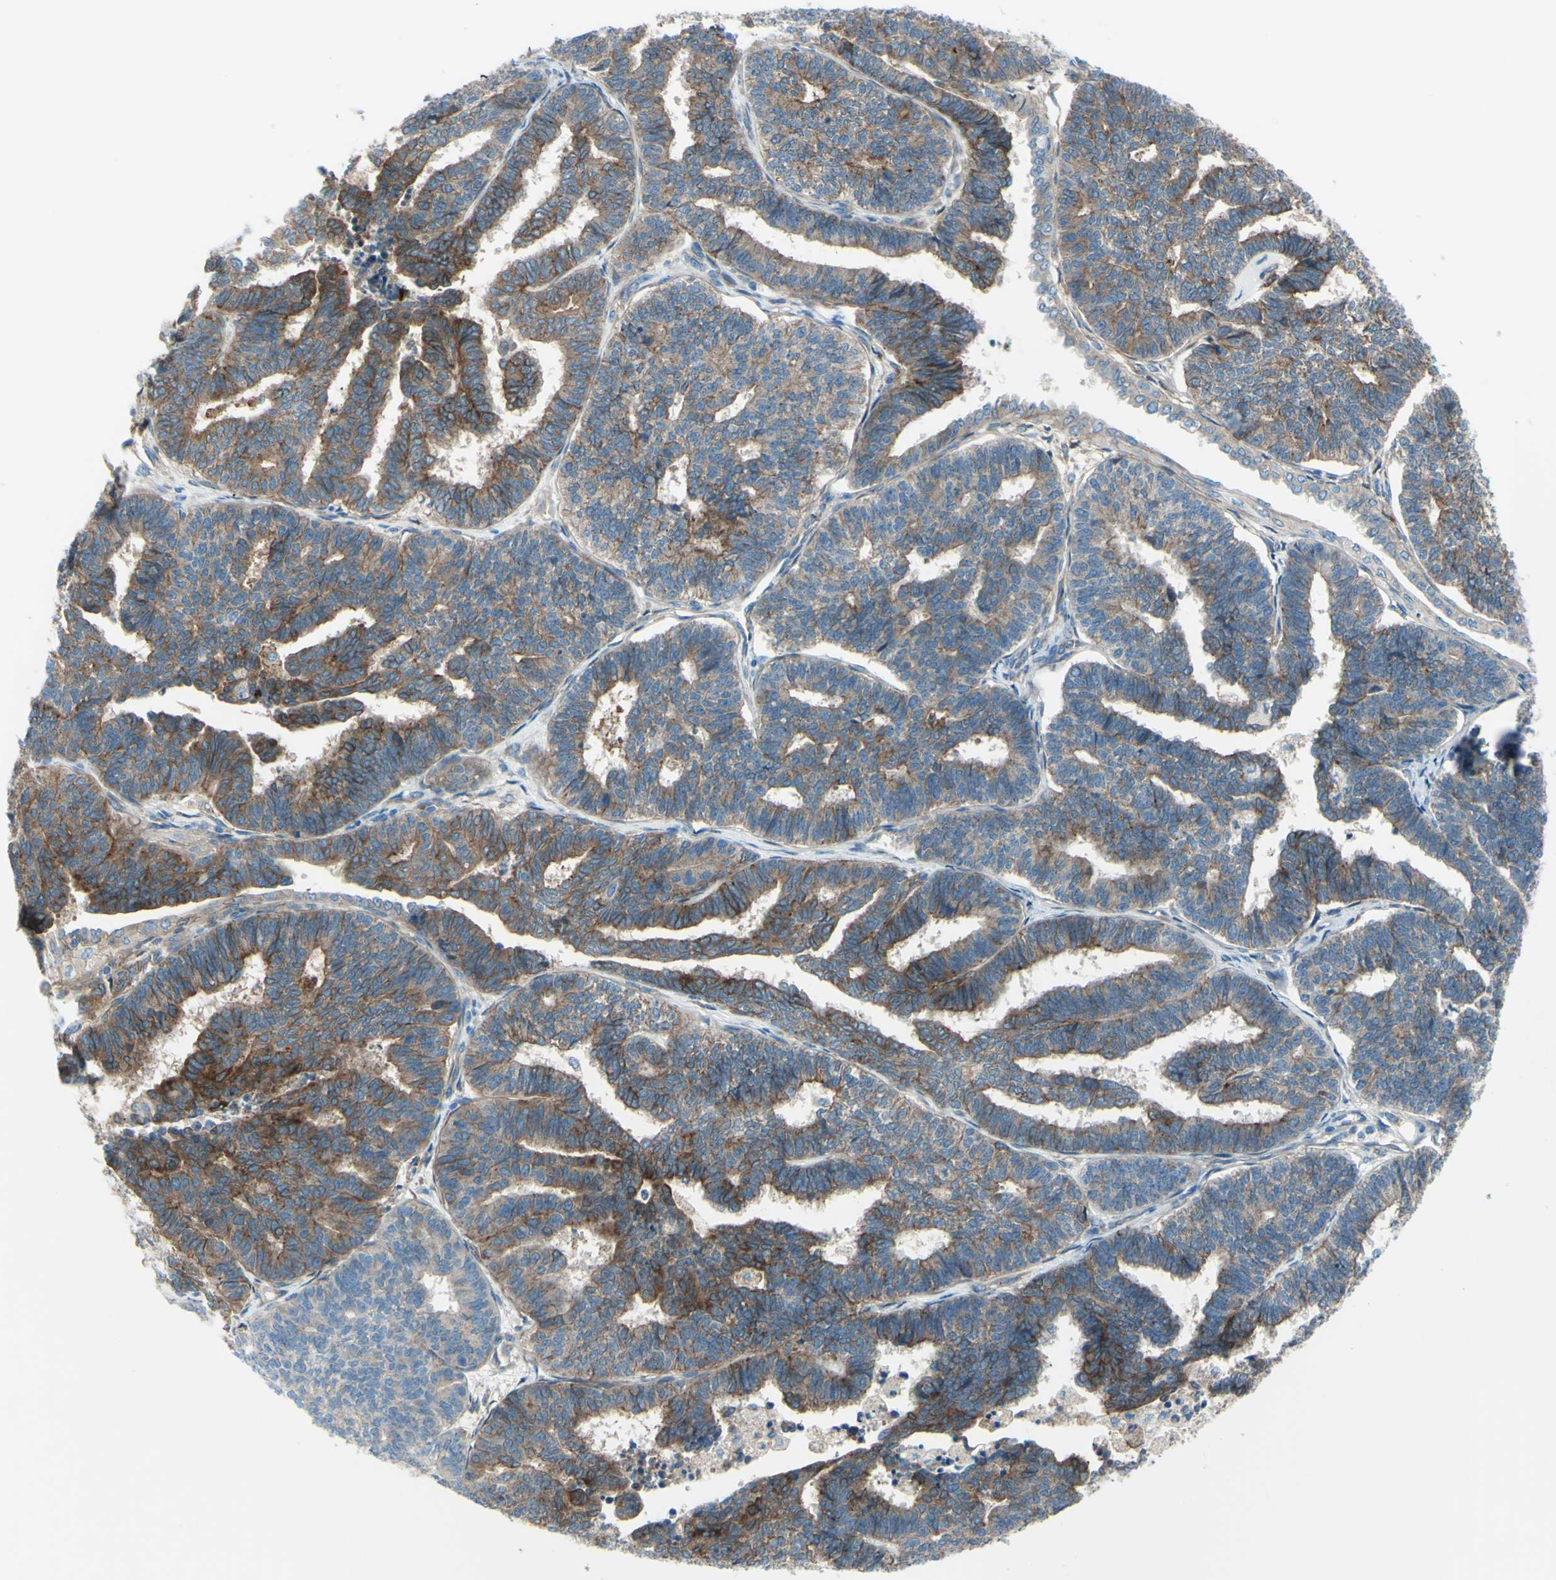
{"staining": {"intensity": "moderate", "quantity": ">75%", "location": "cytoplasmic/membranous"}, "tissue": "endometrial cancer", "cell_type": "Tumor cells", "image_type": "cancer", "snomed": [{"axis": "morphology", "description": "Adenocarcinoma, NOS"}, {"axis": "topography", "description": "Endometrium"}], "caption": "Human endometrial adenocarcinoma stained with a protein marker demonstrates moderate staining in tumor cells.", "gene": "PCDHGA2", "patient": {"sex": "female", "age": 70}}